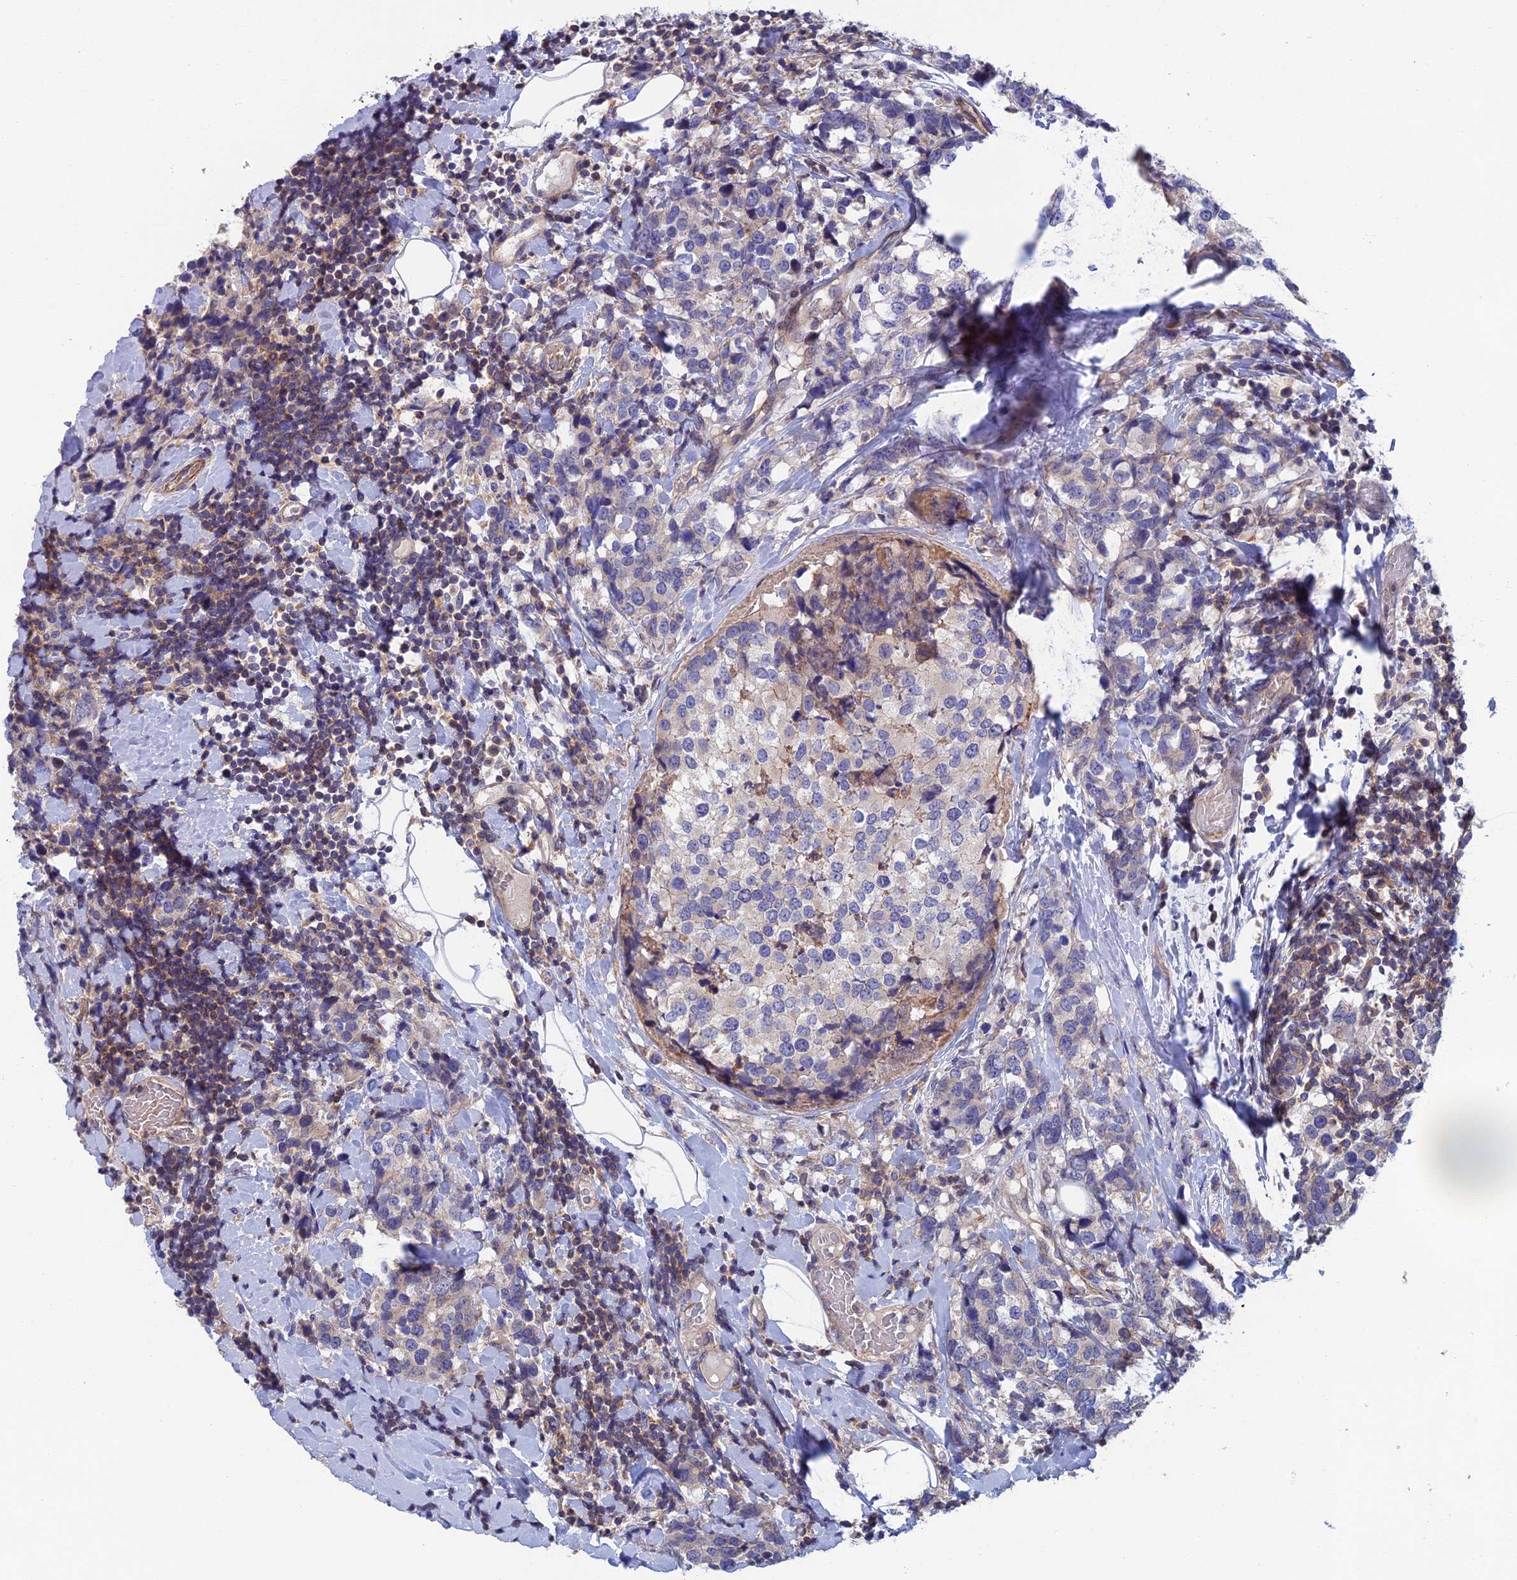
{"staining": {"intensity": "weak", "quantity": "<25%", "location": "cytoplasmic/membranous"}, "tissue": "breast cancer", "cell_type": "Tumor cells", "image_type": "cancer", "snomed": [{"axis": "morphology", "description": "Lobular carcinoma"}, {"axis": "topography", "description": "Breast"}], "caption": "There is no significant expression in tumor cells of breast cancer (lobular carcinoma).", "gene": "USP37", "patient": {"sex": "female", "age": 59}}